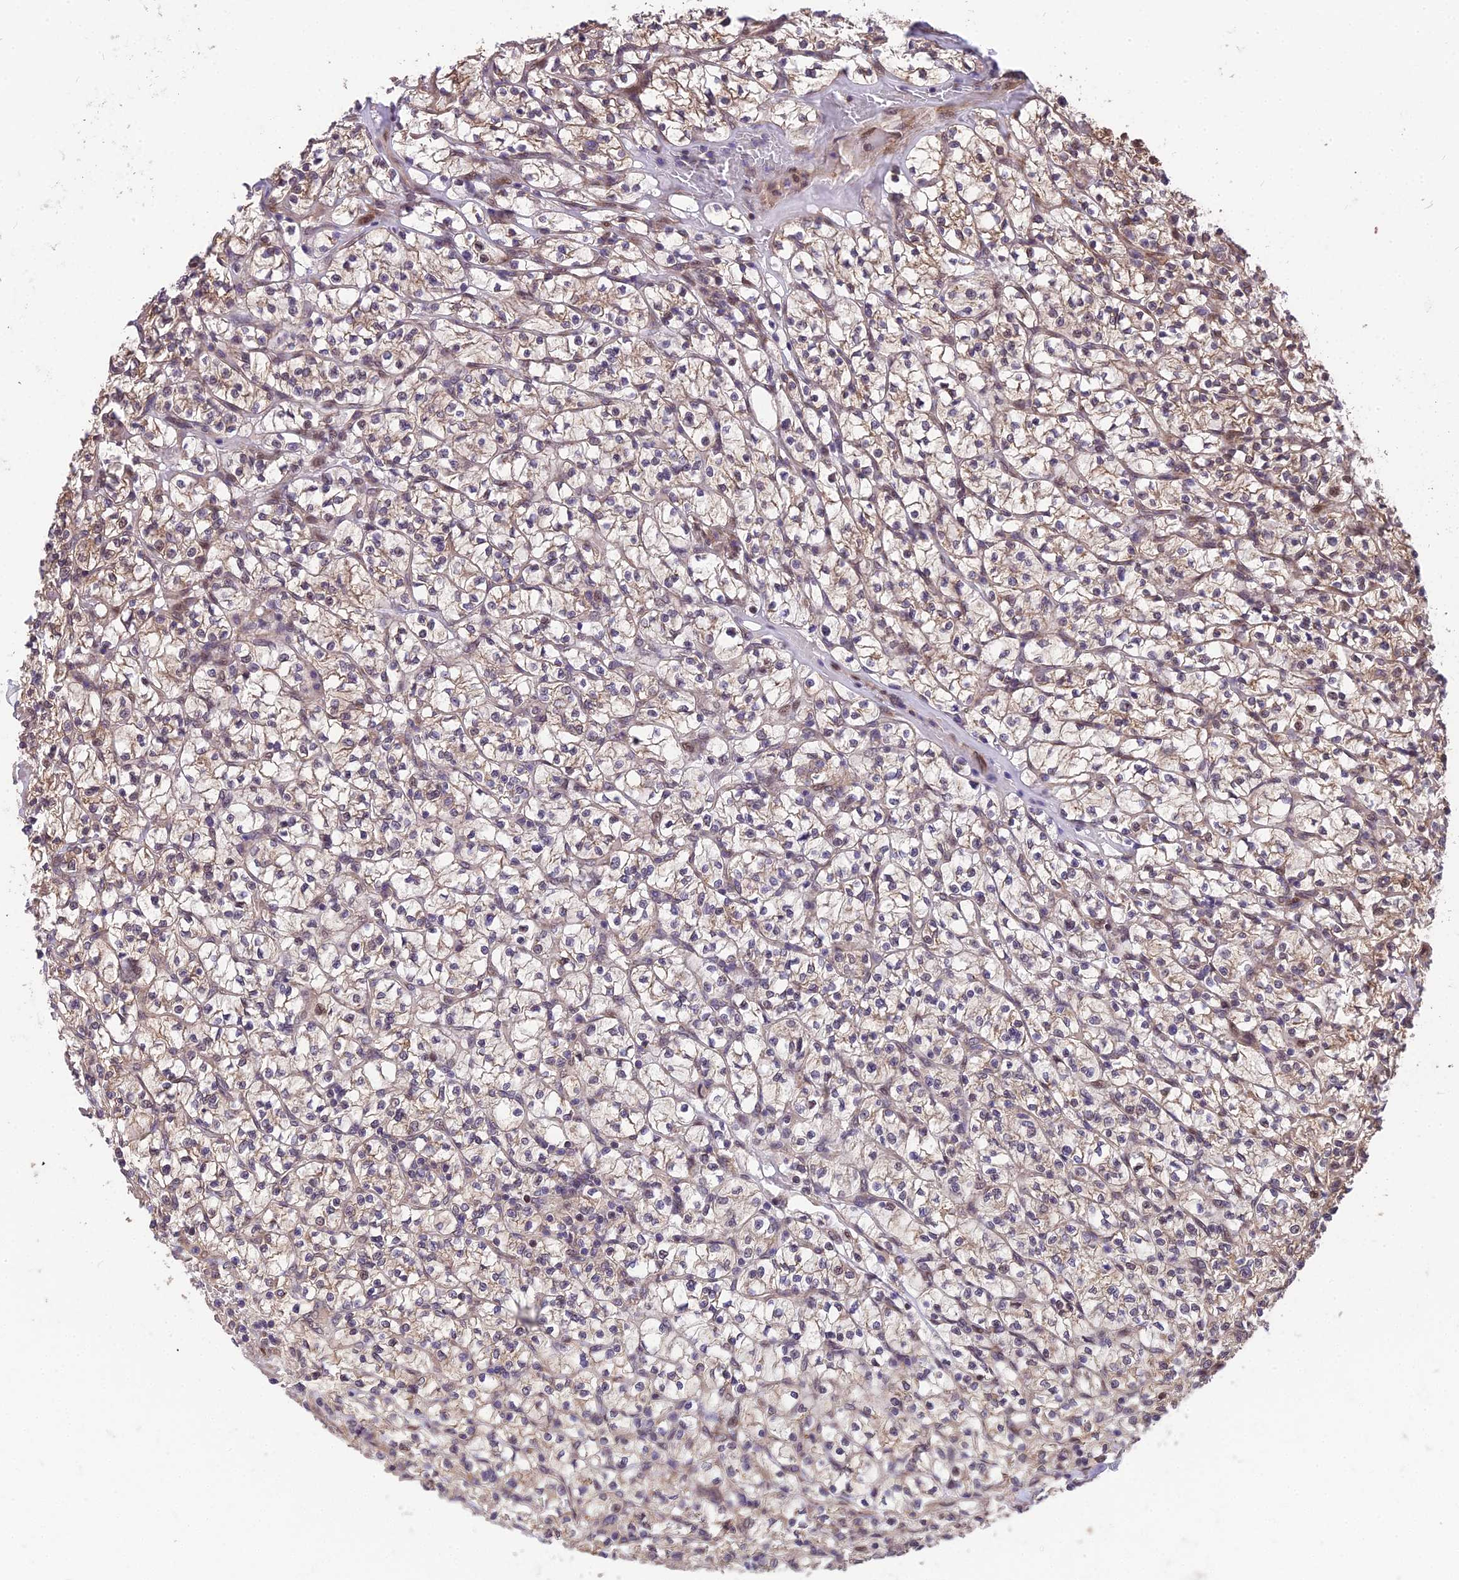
{"staining": {"intensity": "weak", "quantity": "<25%", "location": "cytoplasmic/membranous"}, "tissue": "renal cancer", "cell_type": "Tumor cells", "image_type": "cancer", "snomed": [{"axis": "morphology", "description": "Adenocarcinoma, NOS"}, {"axis": "topography", "description": "Kidney"}], "caption": "Immunohistochemistry micrograph of human adenocarcinoma (renal) stained for a protein (brown), which exhibits no expression in tumor cells.", "gene": "CYP2R1", "patient": {"sex": "female", "age": 64}}